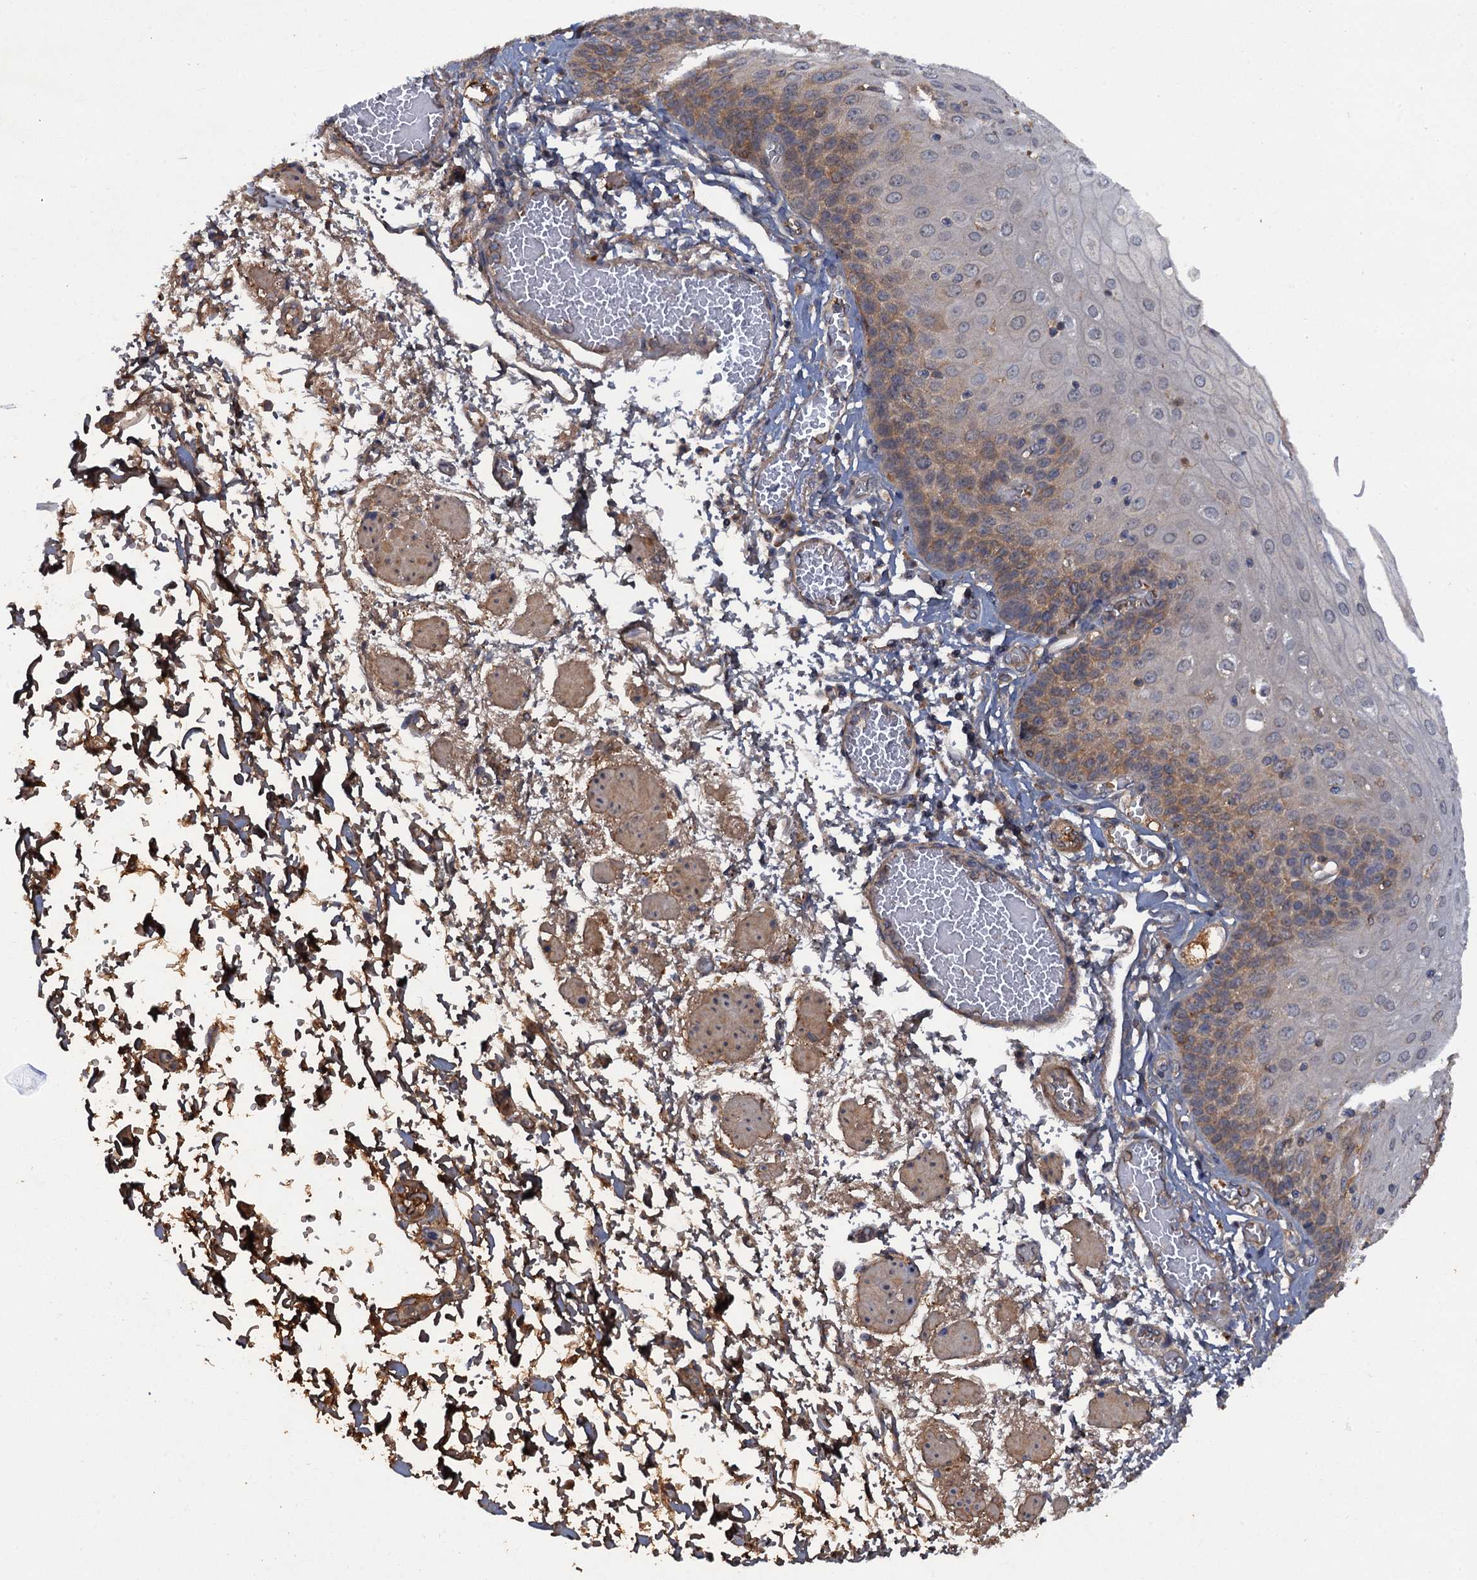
{"staining": {"intensity": "weak", "quantity": "25%-75%", "location": "cytoplasmic/membranous"}, "tissue": "esophagus", "cell_type": "Squamous epithelial cells", "image_type": "normal", "snomed": [{"axis": "morphology", "description": "Normal tissue, NOS"}, {"axis": "topography", "description": "Esophagus"}], "caption": "Protein staining reveals weak cytoplasmic/membranous positivity in approximately 25%-75% of squamous epithelial cells in normal esophagus.", "gene": "HAPLN3", "patient": {"sex": "male", "age": 81}}